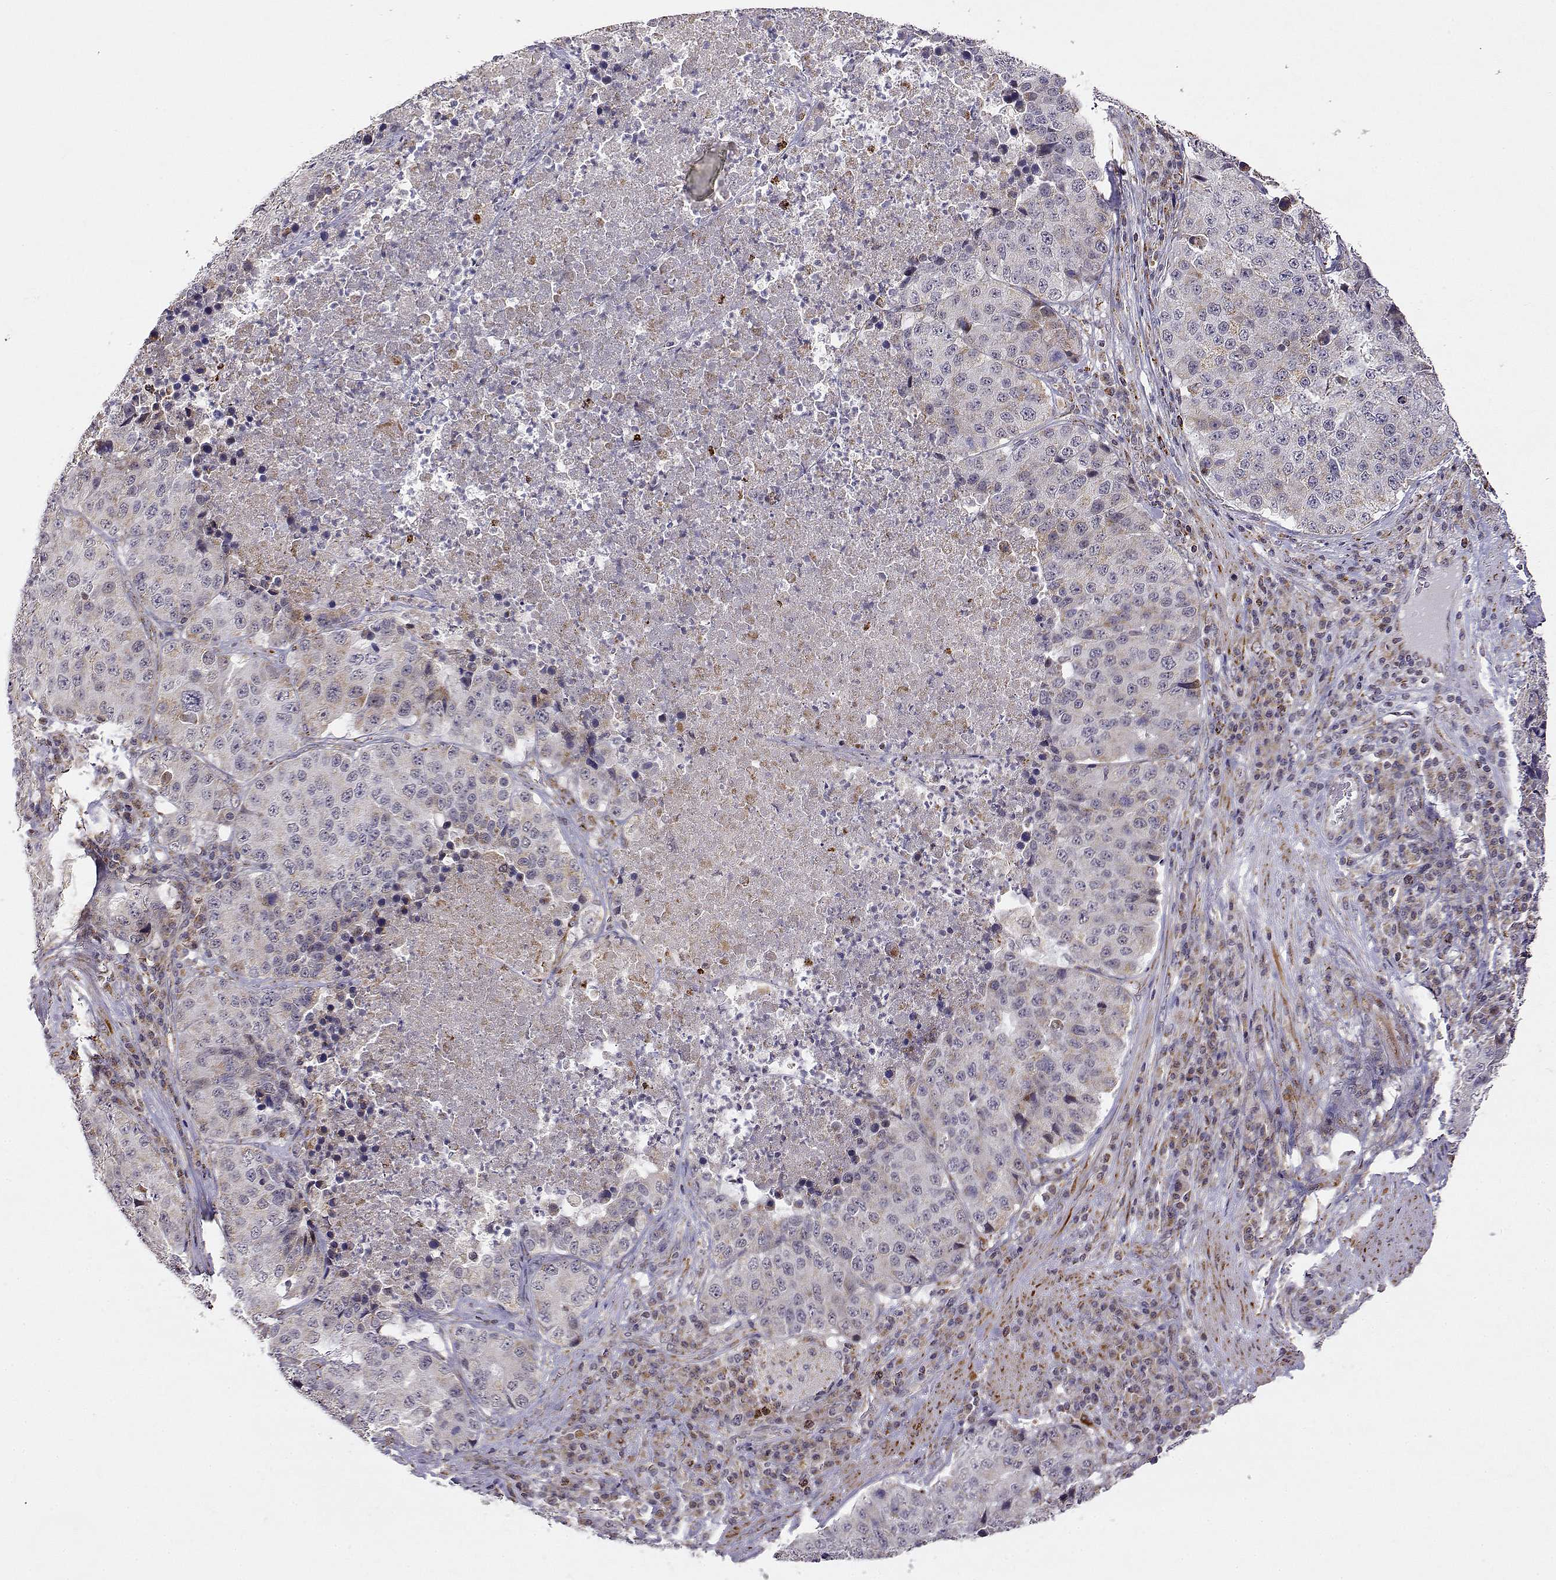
{"staining": {"intensity": "weak", "quantity": "25%-75%", "location": "cytoplasmic/membranous"}, "tissue": "stomach cancer", "cell_type": "Tumor cells", "image_type": "cancer", "snomed": [{"axis": "morphology", "description": "Adenocarcinoma, NOS"}, {"axis": "topography", "description": "Stomach"}], "caption": "Tumor cells demonstrate weak cytoplasmic/membranous expression in about 25%-75% of cells in stomach adenocarcinoma.", "gene": "EXOG", "patient": {"sex": "male", "age": 71}}